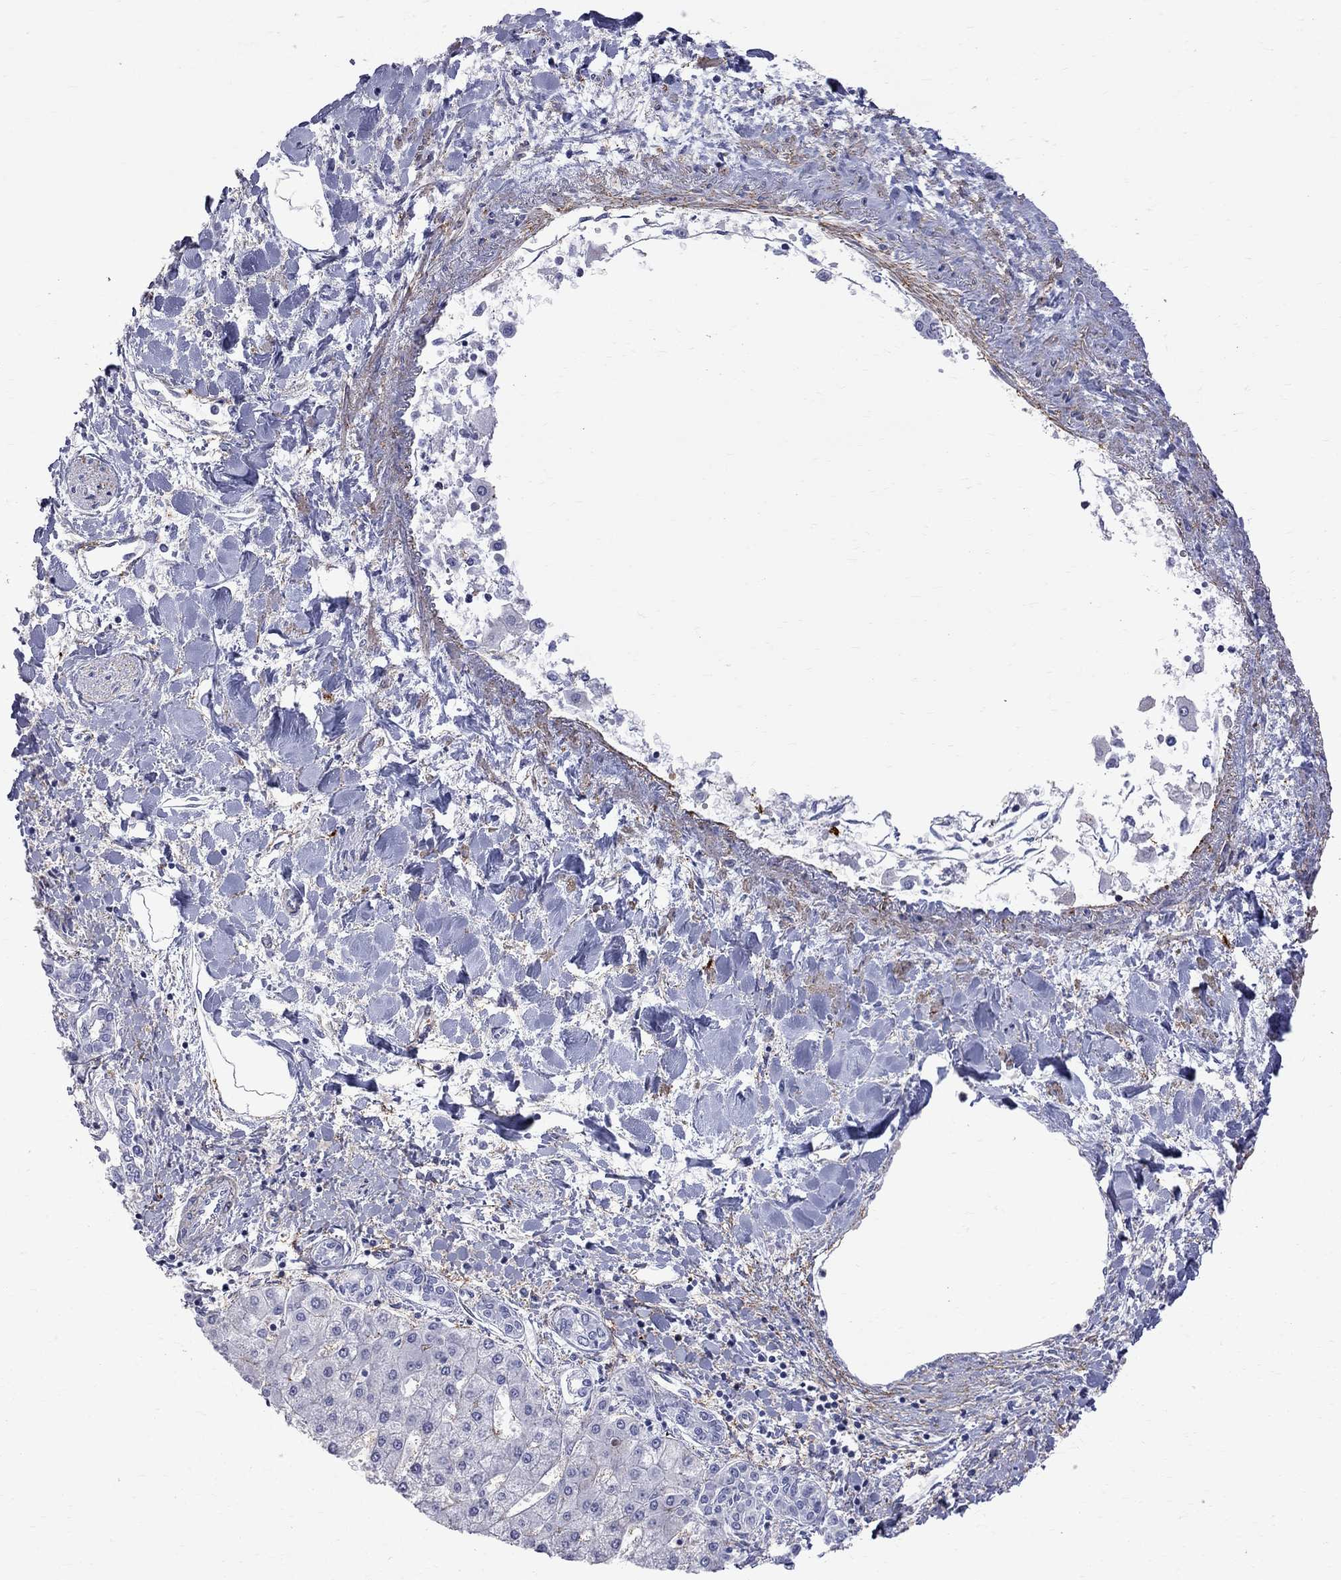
{"staining": {"intensity": "negative", "quantity": "none", "location": "none"}, "tissue": "liver cancer", "cell_type": "Tumor cells", "image_type": "cancer", "snomed": [{"axis": "morphology", "description": "Cholangiocarcinoma"}, {"axis": "topography", "description": "Liver"}], "caption": "There is no significant staining in tumor cells of liver cholangiocarcinoma.", "gene": "S100A3", "patient": {"sex": "female", "age": 64}}